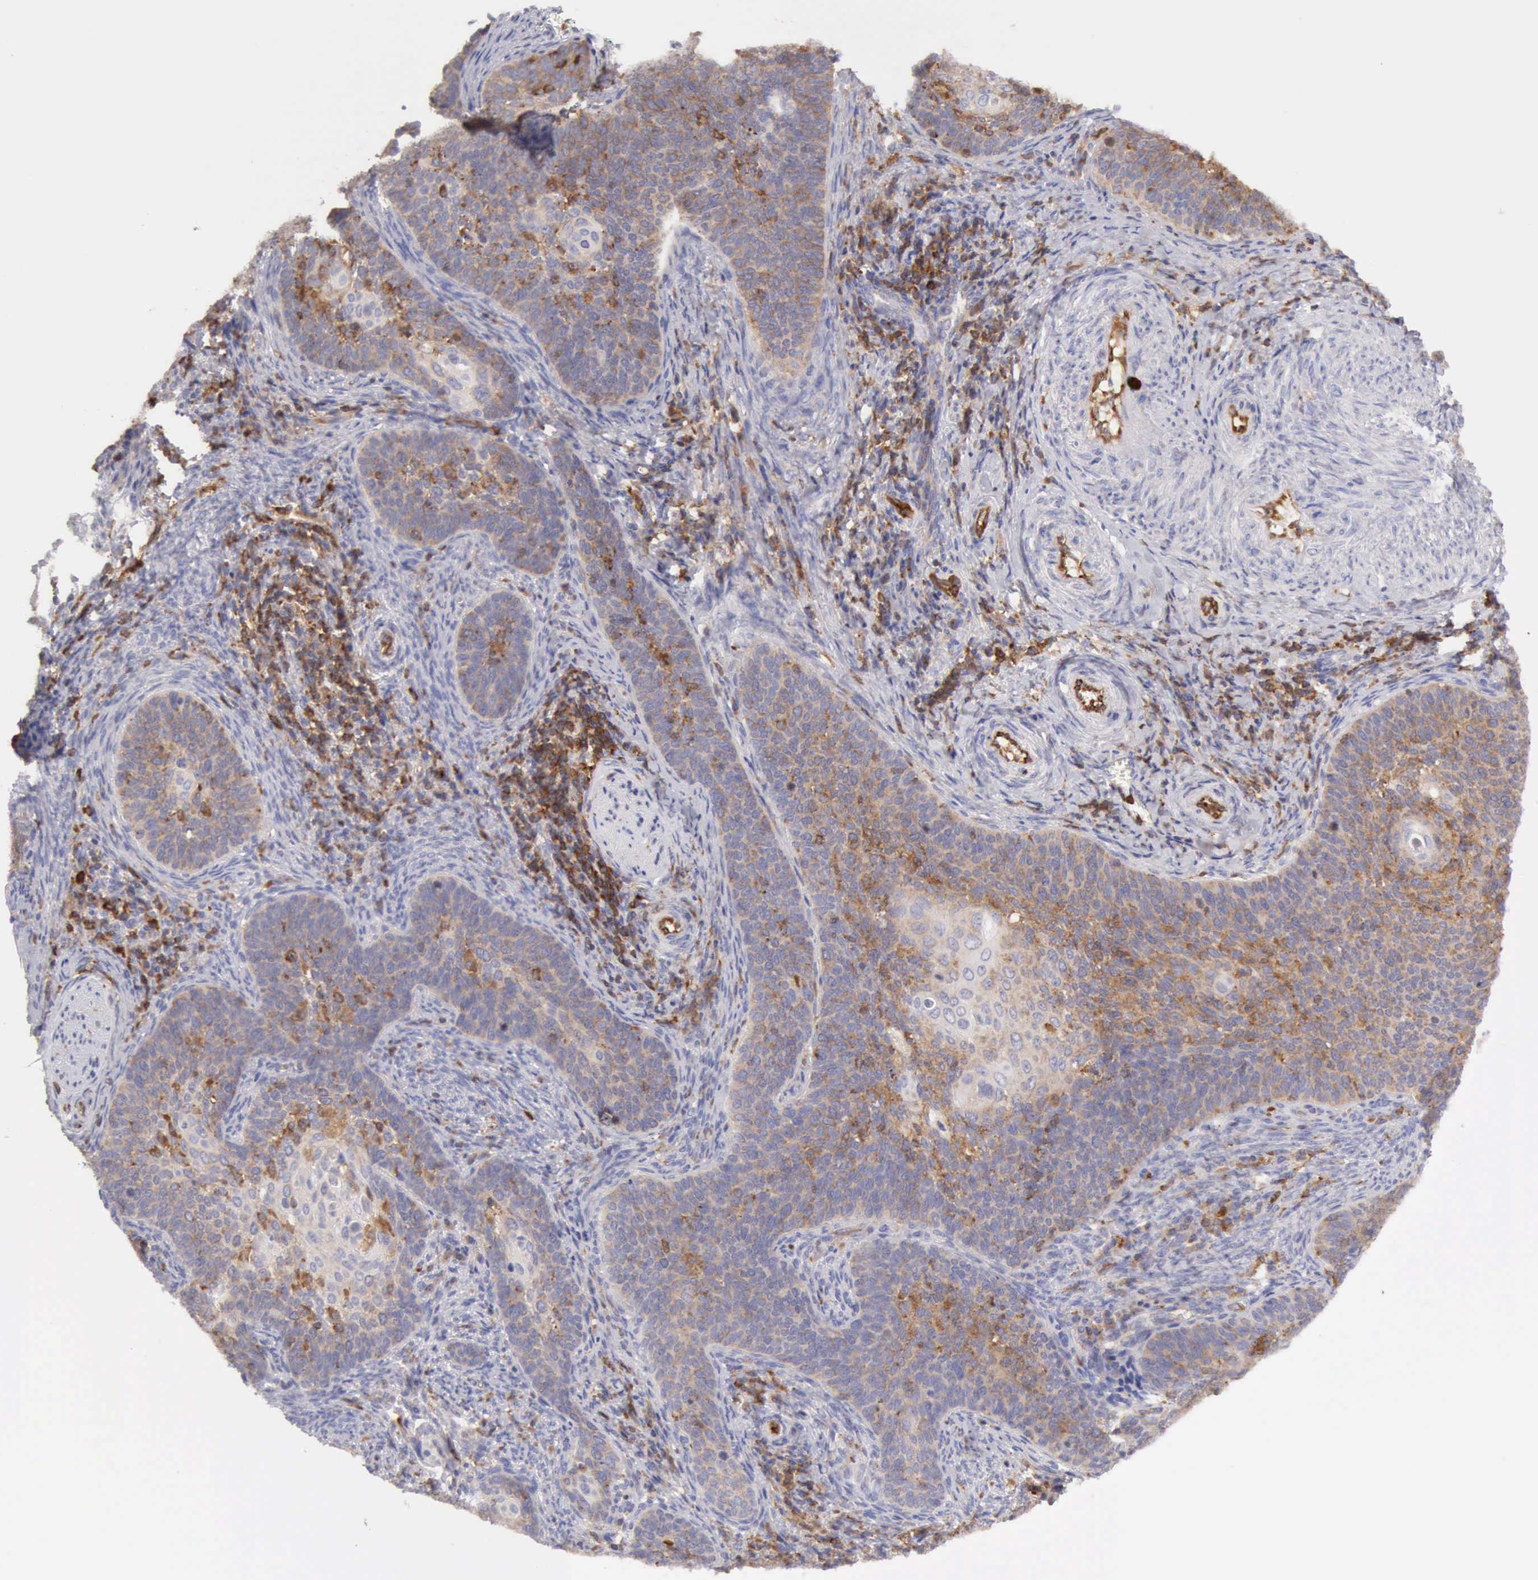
{"staining": {"intensity": "weak", "quantity": "25%-75%", "location": "cytoplasmic/membranous"}, "tissue": "cervical cancer", "cell_type": "Tumor cells", "image_type": "cancer", "snomed": [{"axis": "morphology", "description": "Squamous cell carcinoma, NOS"}, {"axis": "topography", "description": "Cervix"}], "caption": "A brown stain shows weak cytoplasmic/membranous staining of a protein in human cervical squamous cell carcinoma tumor cells. (IHC, brightfield microscopy, high magnification).", "gene": "ARHGAP4", "patient": {"sex": "female", "age": 33}}